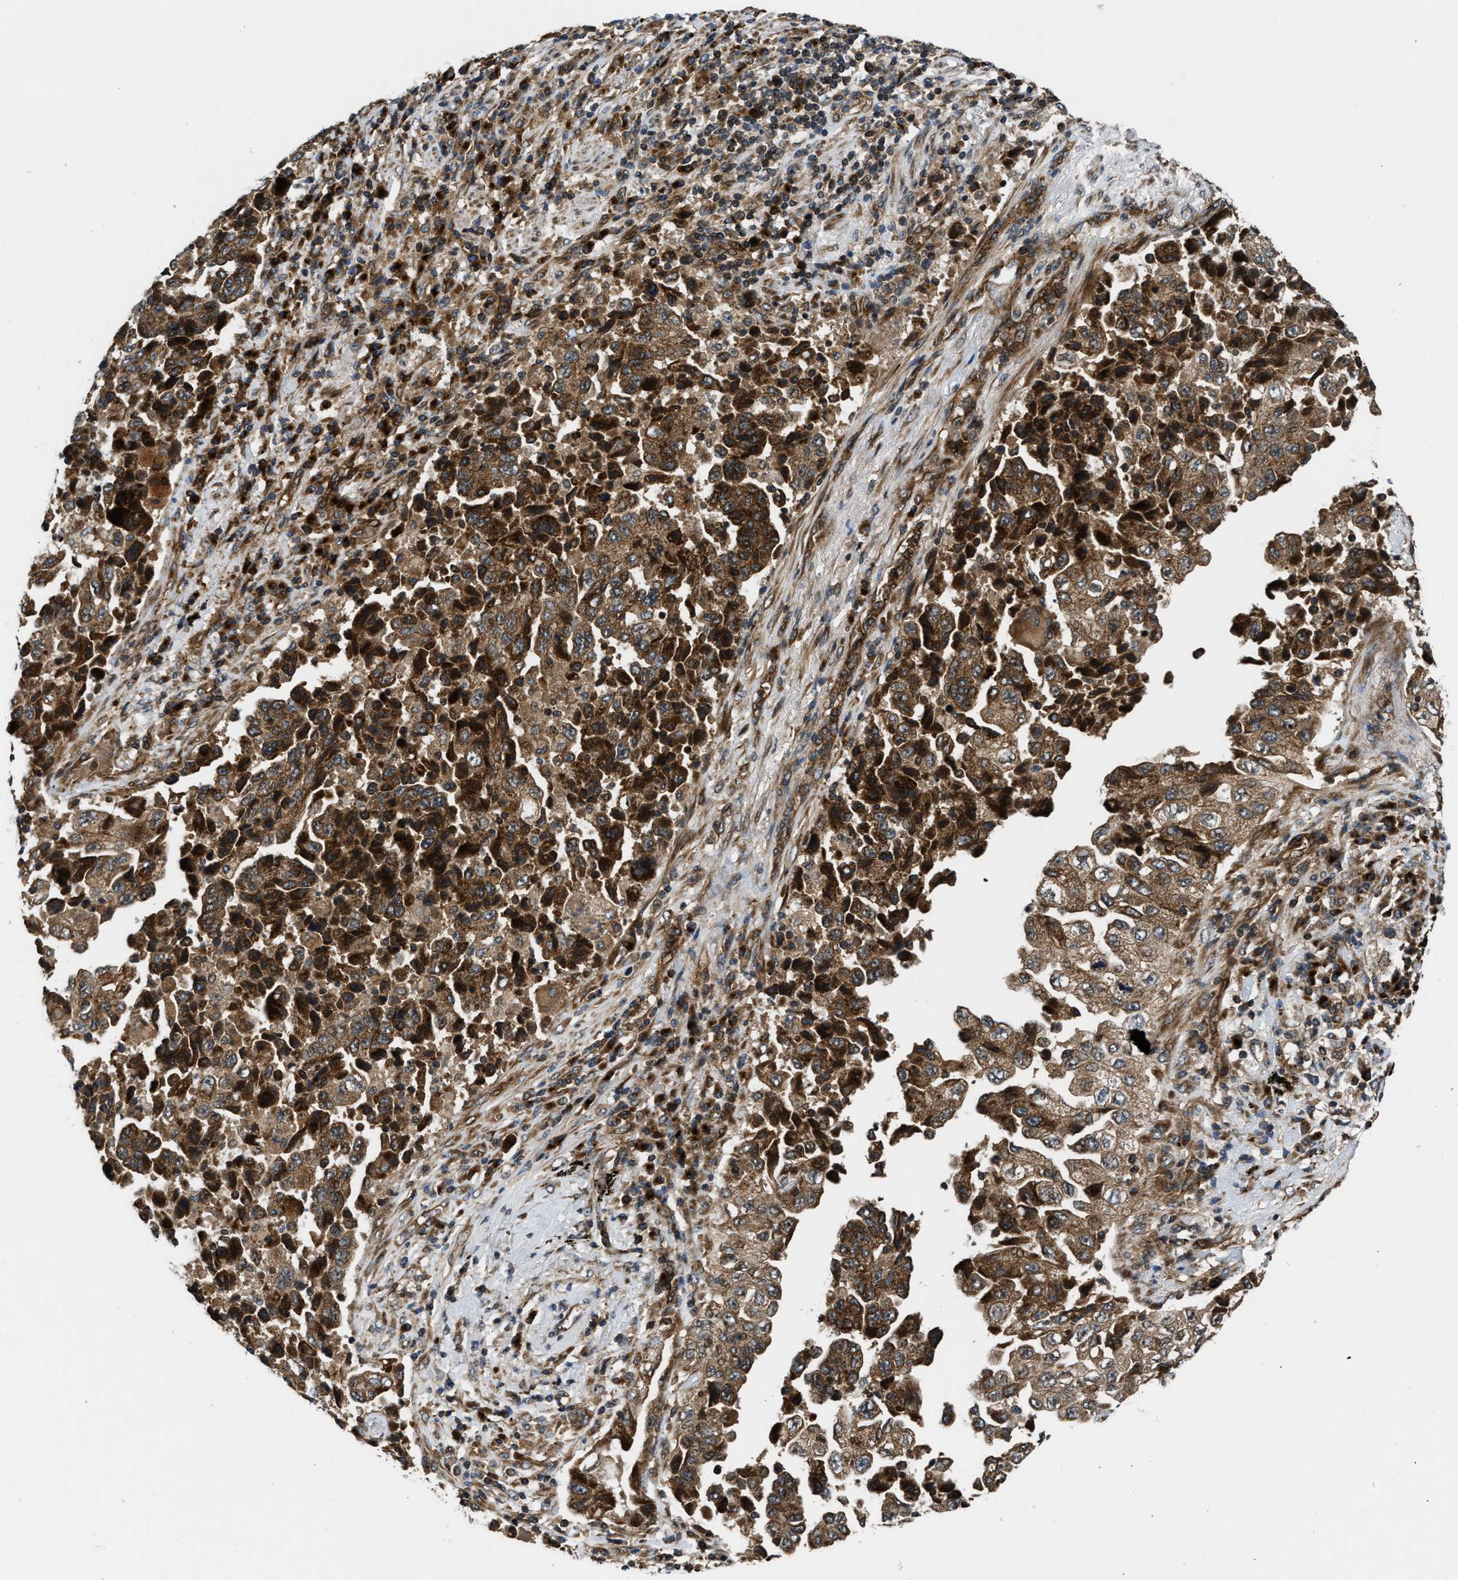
{"staining": {"intensity": "strong", "quantity": ">75%", "location": "cytoplasmic/membranous"}, "tissue": "lung cancer", "cell_type": "Tumor cells", "image_type": "cancer", "snomed": [{"axis": "morphology", "description": "Adenocarcinoma, NOS"}, {"axis": "topography", "description": "Lung"}], "caption": "The immunohistochemical stain highlights strong cytoplasmic/membranous positivity in tumor cells of lung cancer (adenocarcinoma) tissue.", "gene": "PNPLA8", "patient": {"sex": "female", "age": 51}}